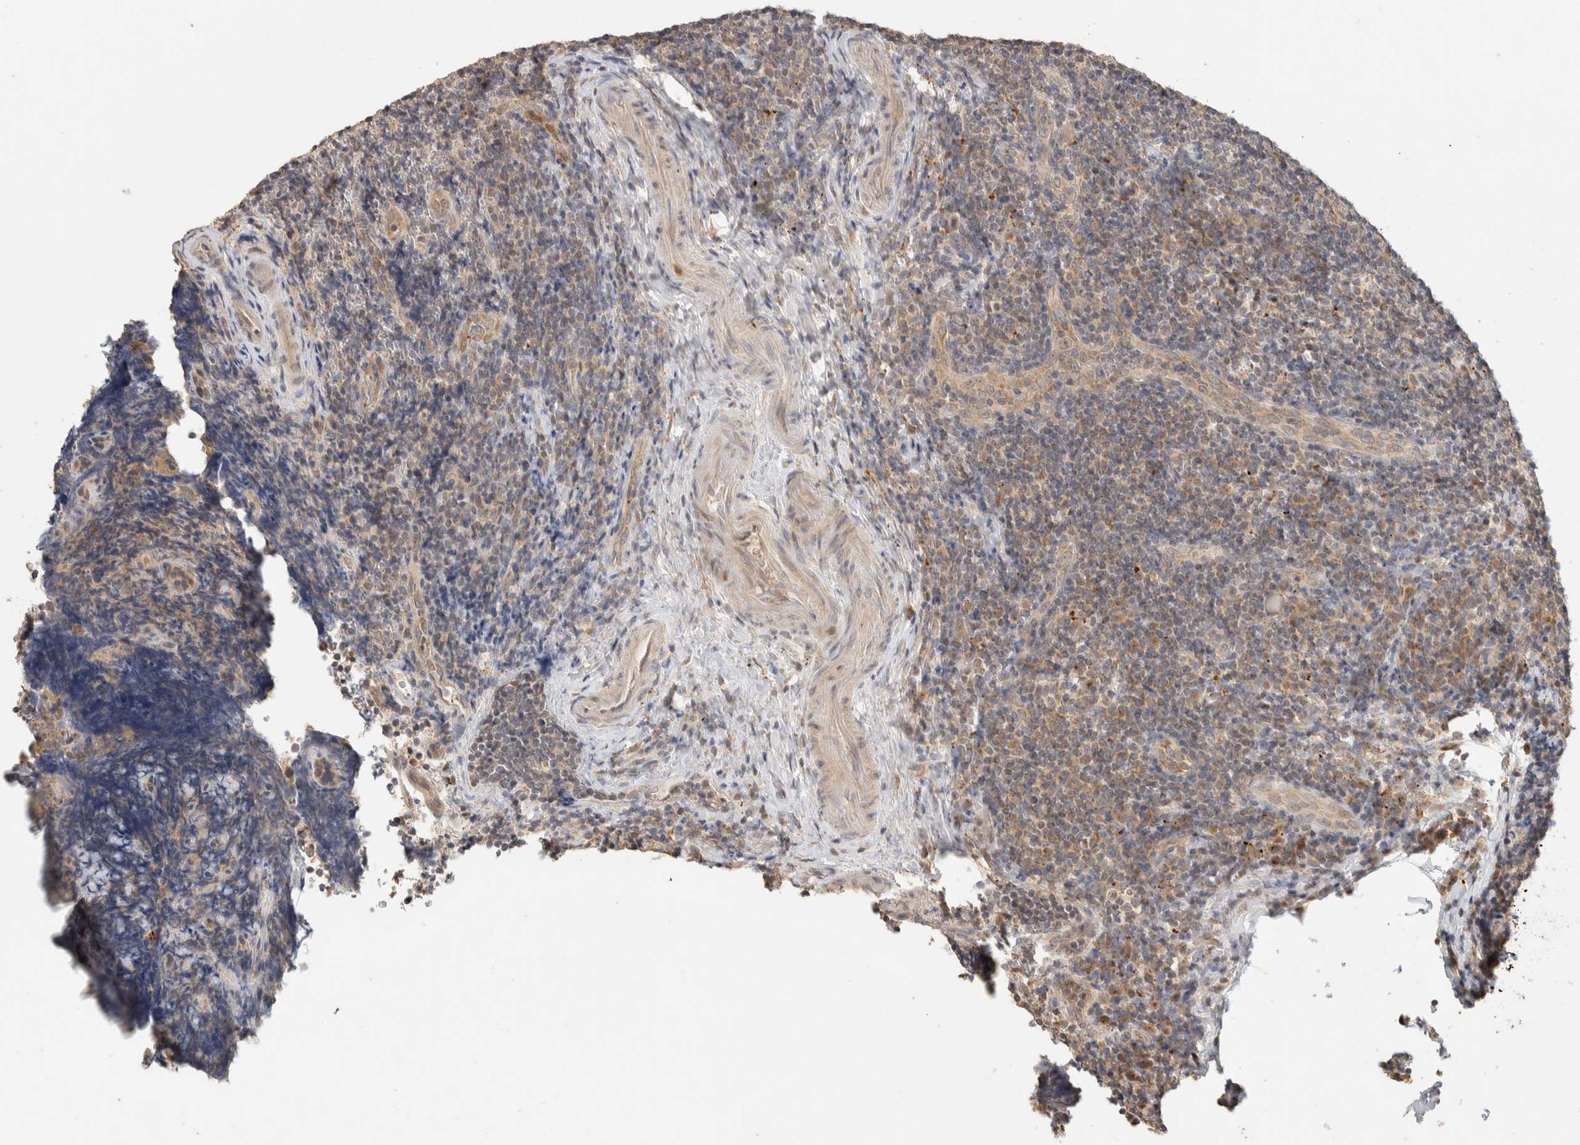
{"staining": {"intensity": "weak", "quantity": ">75%", "location": "cytoplasmic/membranous"}, "tissue": "lymphoma", "cell_type": "Tumor cells", "image_type": "cancer", "snomed": [{"axis": "morphology", "description": "Malignant lymphoma, non-Hodgkin's type, High grade"}, {"axis": "topography", "description": "Tonsil"}], "caption": "Protein expression analysis of lymphoma reveals weak cytoplasmic/membranous staining in about >75% of tumor cells. The staining was performed using DAB, with brown indicating positive protein expression. Nuclei are stained blue with hematoxylin.", "gene": "ITPA", "patient": {"sex": "female", "age": 36}}